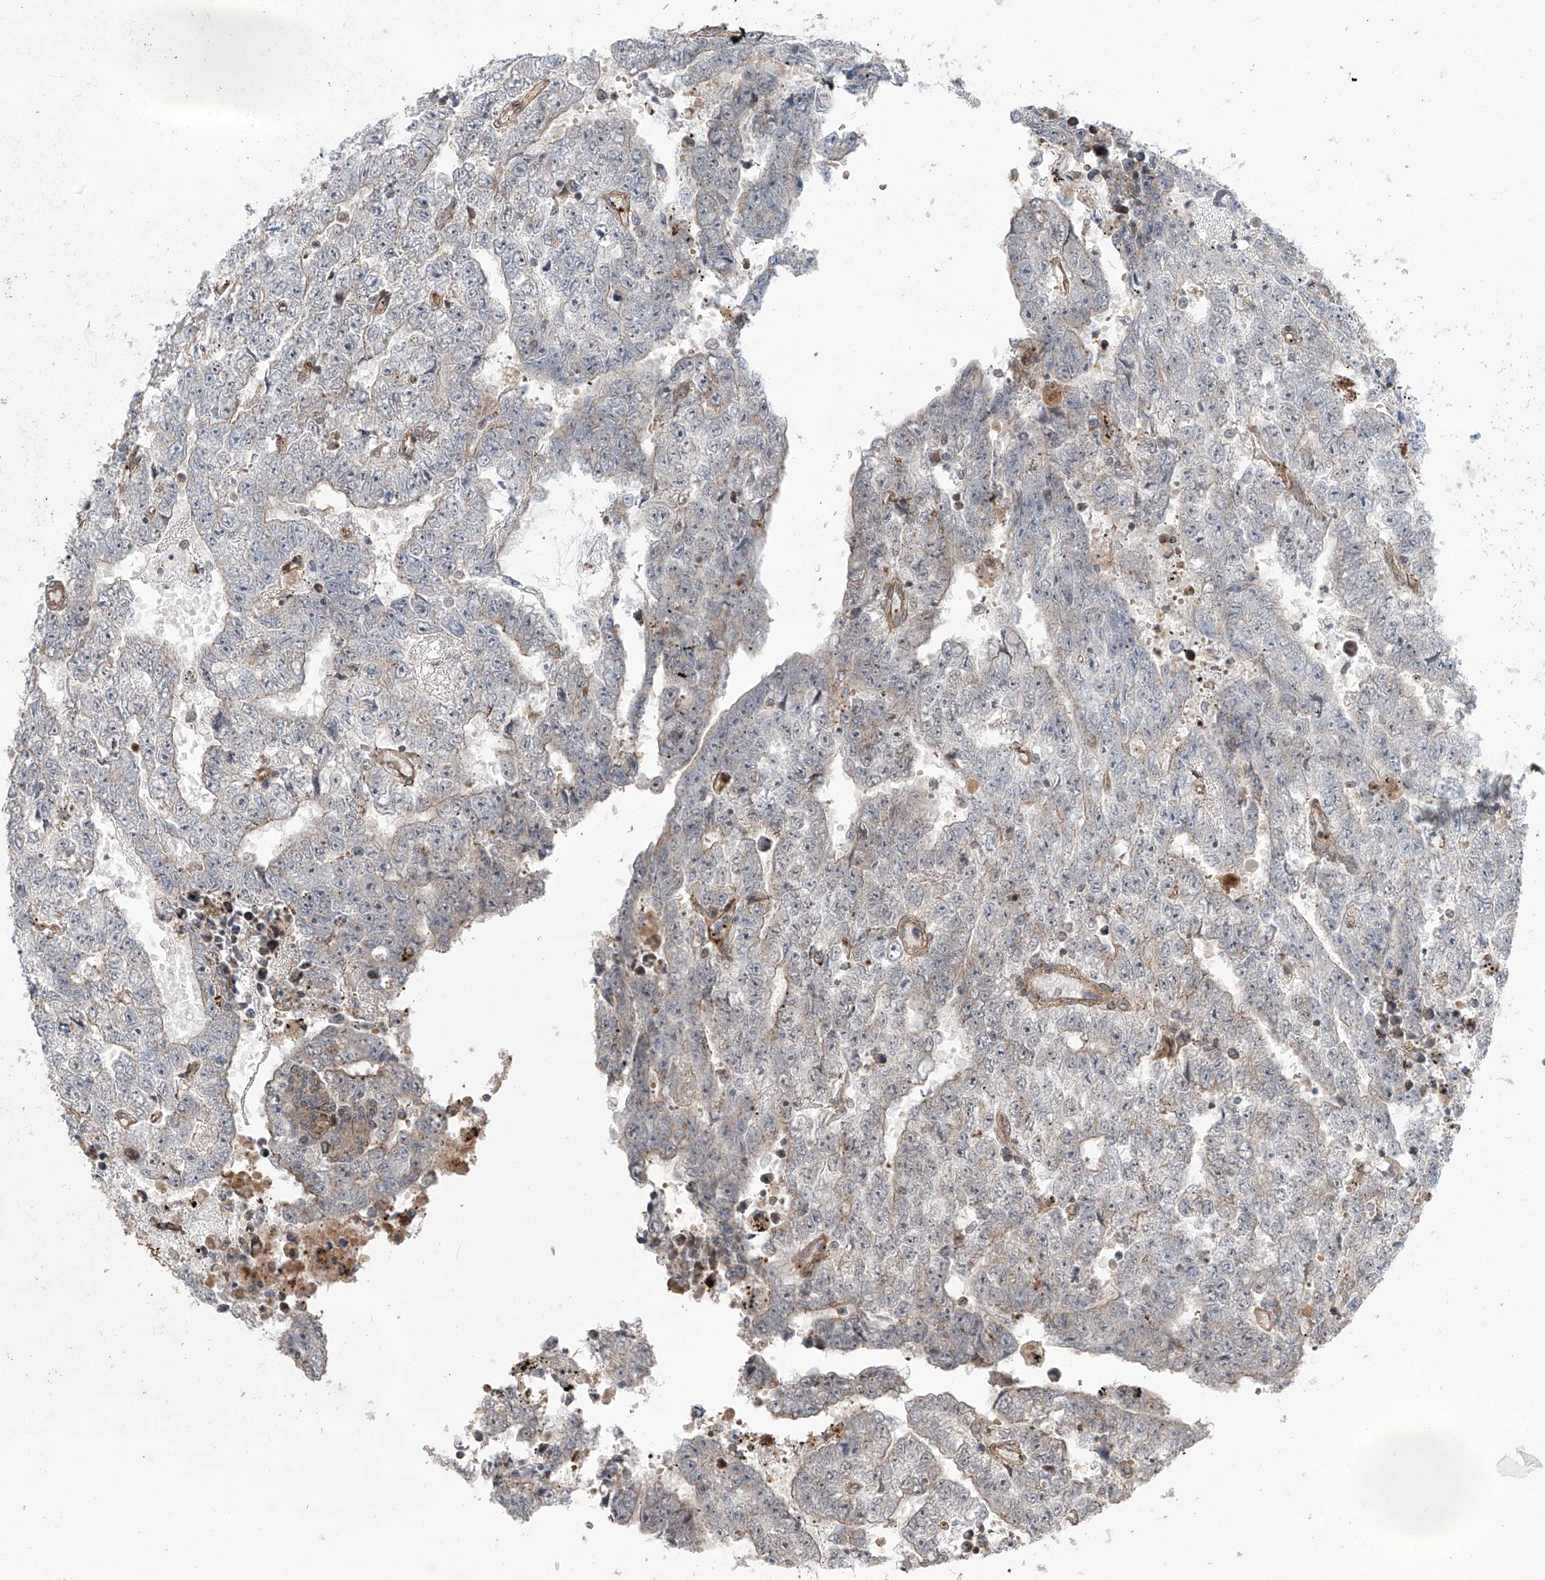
{"staining": {"intensity": "negative", "quantity": "none", "location": "none"}, "tissue": "testis cancer", "cell_type": "Tumor cells", "image_type": "cancer", "snomed": [{"axis": "morphology", "description": "Carcinoma, Embryonal, NOS"}, {"axis": "topography", "description": "Testis"}], "caption": "There is no significant positivity in tumor cells of testis embryonal carcinoma.", "gene": "APAF1", "patient": {"sex": "male", "age": 25}}